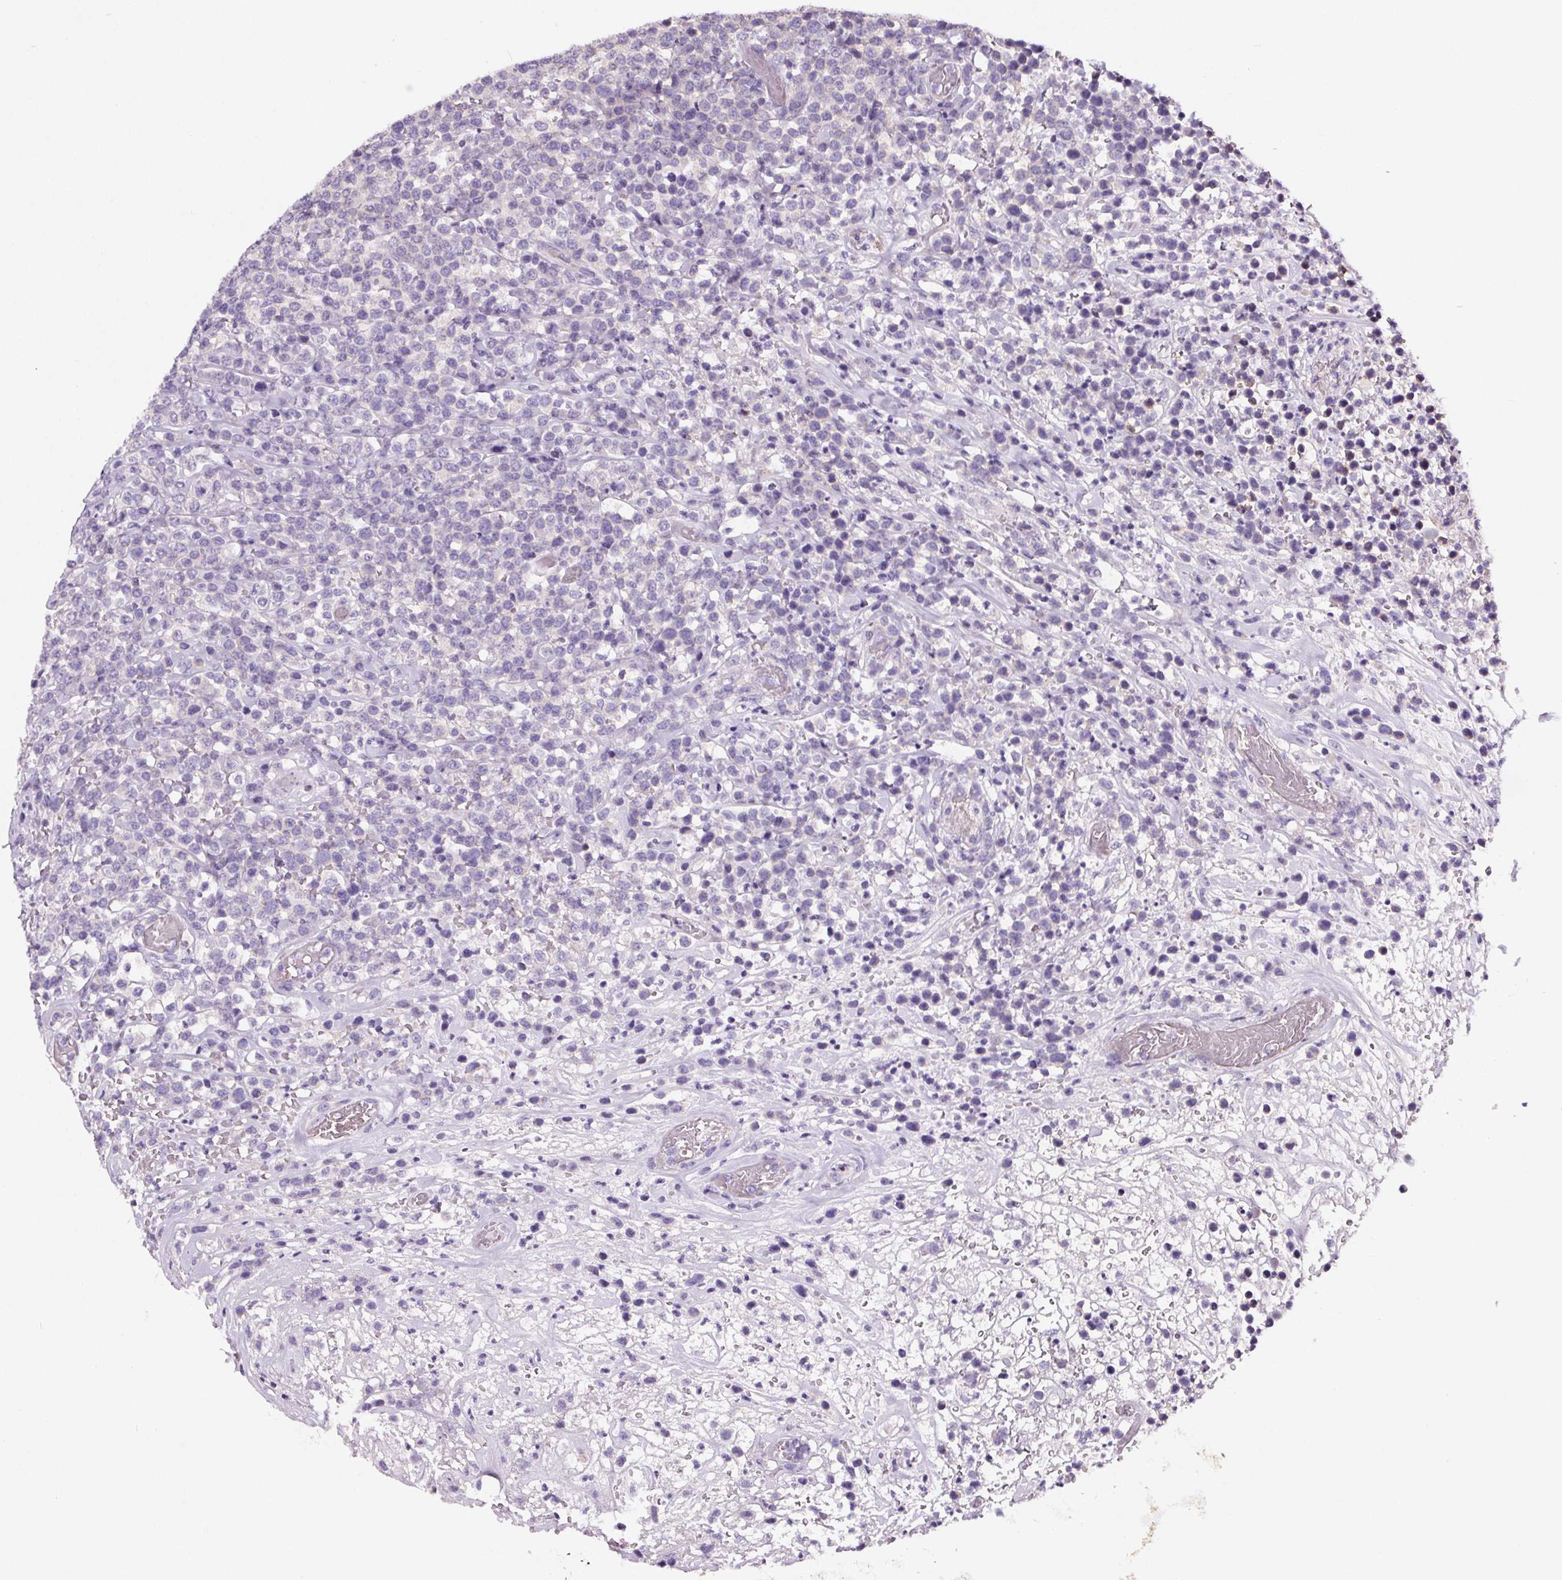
{"staining": {"intensity": "negative", "quantity": "none", "location": "none"}, "tissue": "lymphoma", "cell_type": "Tumor cells", "image_type": "cancer", "snomed": [{"axis": "morphology", "description": "Malignant lymphoma, non-Hodgkin's type, High grade"}, {"axis": "topography", "description": "Soft tissue"}], "caption": "Immunohistochemical staining of human lymphoma displays no significant expression in tumor cells. (Stains: DAB immunohistochemistry (IHC) with hematoxylin counter stain, Microscopy: brightfield microscopy at high magnification).", "gene": "CD5L", "patient": {"sex": "female", "age": 56}}